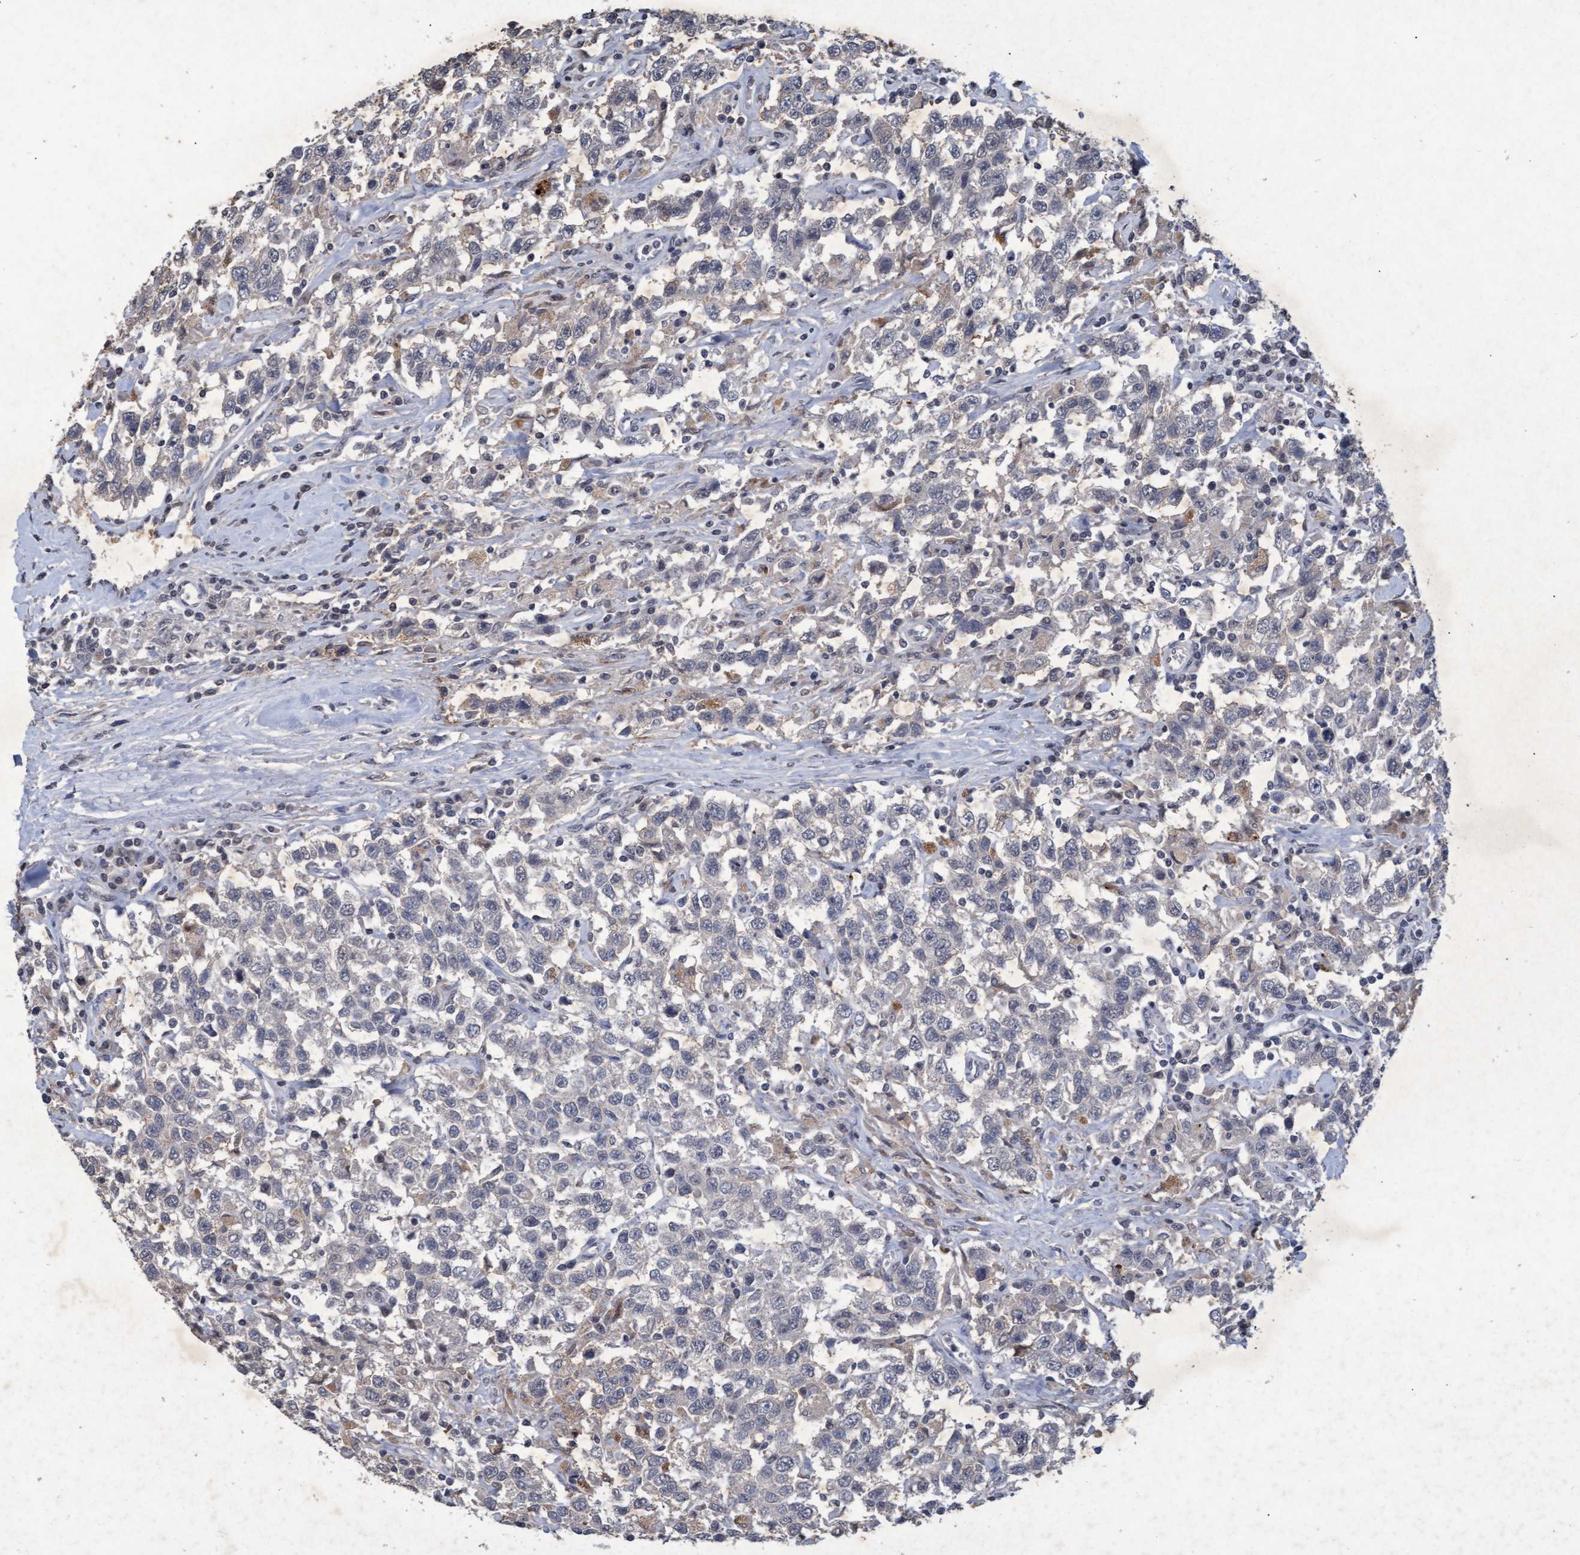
{"staining": {"intensity": "negative", "quantity": "none", "location": "none"}, "tissue": "testis cancer", "cell_type": "Tumor cells", "image_type": "cancer", "snomed": [{"axis": "morphology", "description": "Seminoma, NOS"}, {"axis": "topography", "description": "Testis"}], "caption": "There is no significant positivity in tumor cells of testis cancer (seminoma). (DAB (3,3'-diaminobenzidine) immunohistochemistry (IHC) visualized using brightfield microscopy, high magnification).", "gene": "GALC", "patient": {"sex": "male", "age": 41}}